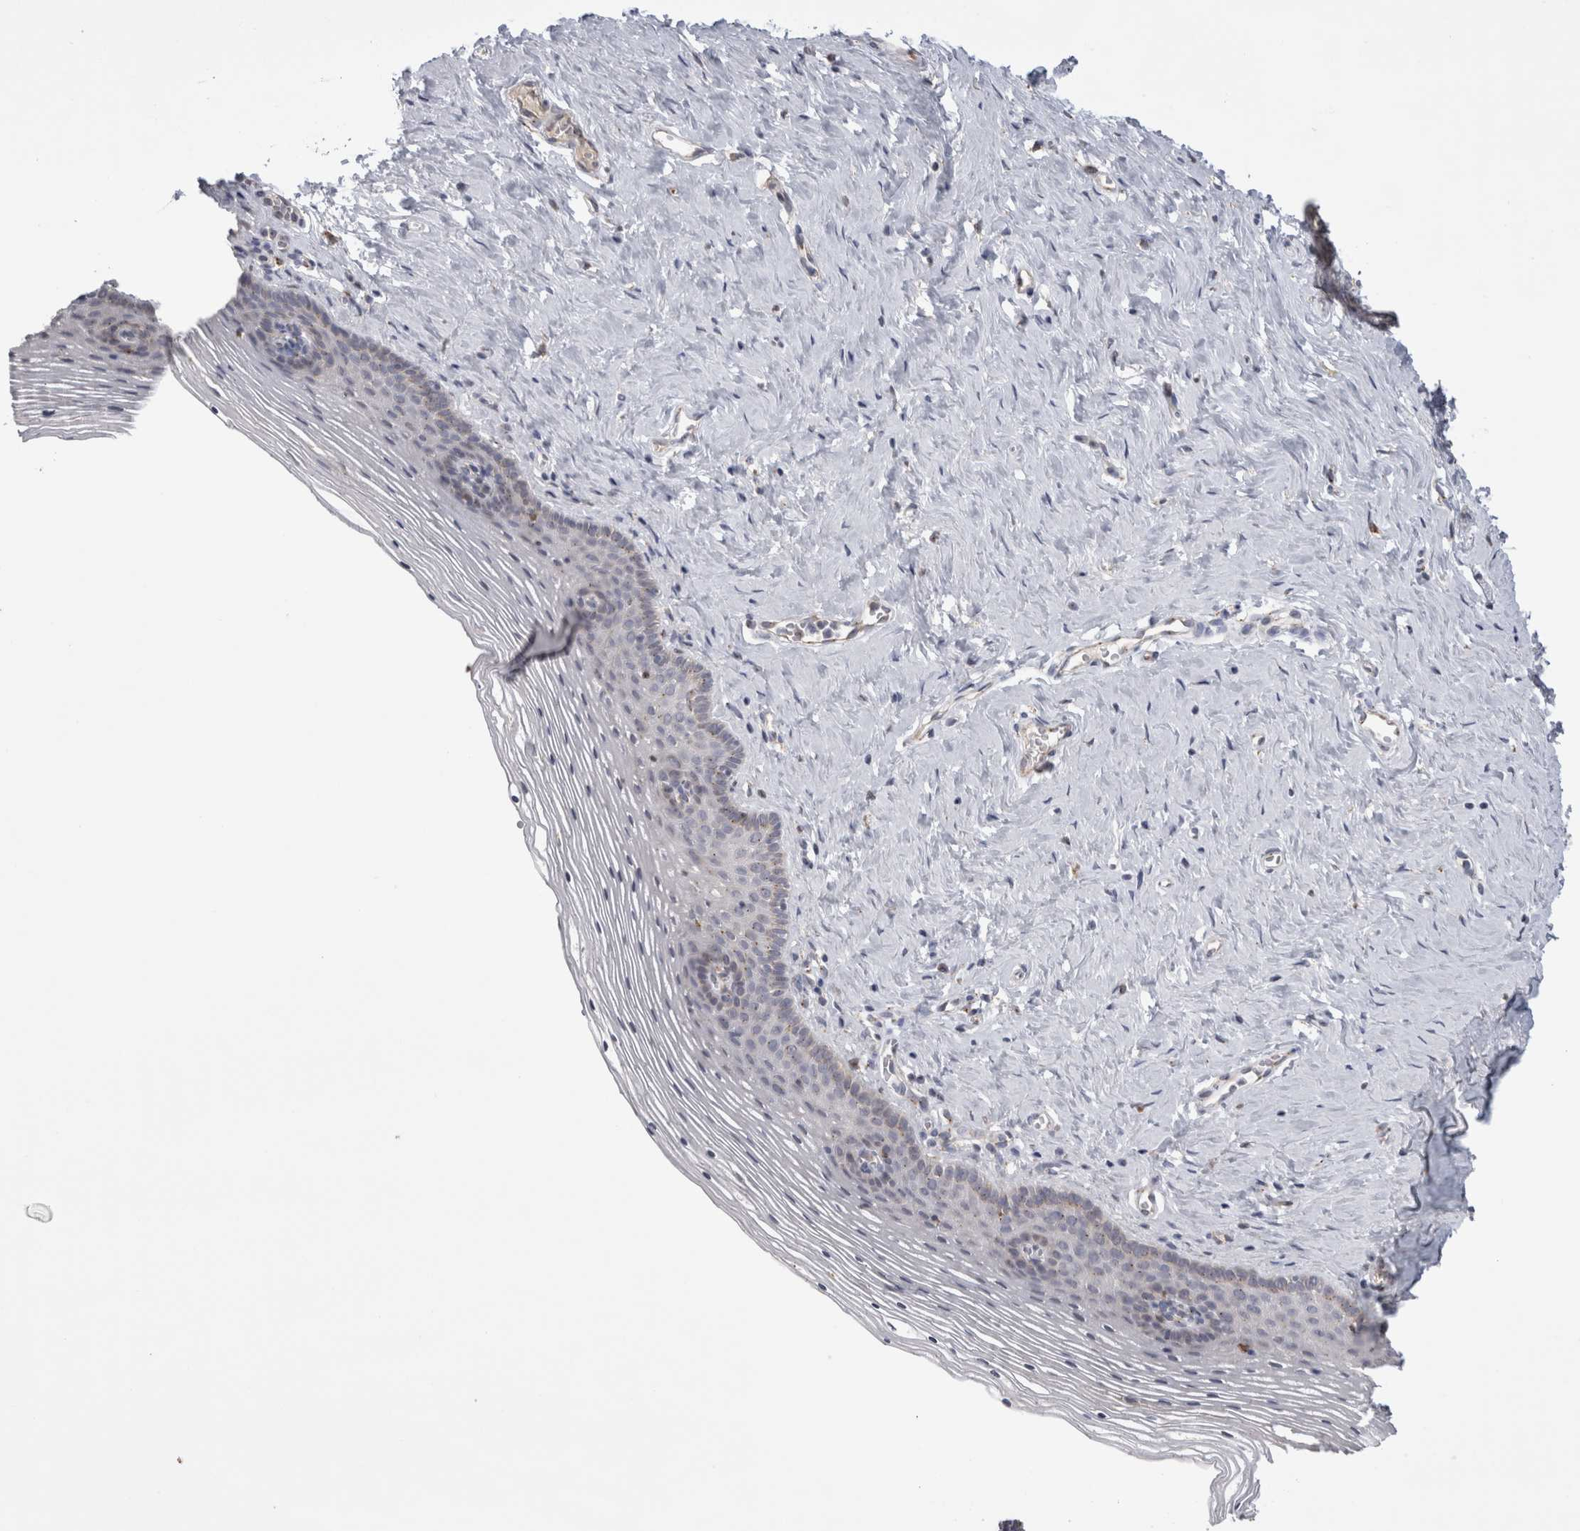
{"staining": {"intensity": "weak", "quantity": "<25%", "location": "cytoplasmic/membranous"}, "tissue": "vagina", "cell_type": "Squamous epithelial cells", "image_type": "normal", "snomed": [{"axis": "morphology", "description": "Normal tissue, NOS"}, {"axis": "topography", "description": "Vagina"}], "caption": "A histopathology image of vagina stained for a protein reveals no brown staining in squamous epithelial cells. Brightfield microscopy of immunohistochemistry stained with DAB (3,3'-diaminobenzidine) (brown) and hematoxylin (blue), captured at high magnification.", "gene": "ZNF341", "patient": {"sex": "female", "age": 32}}